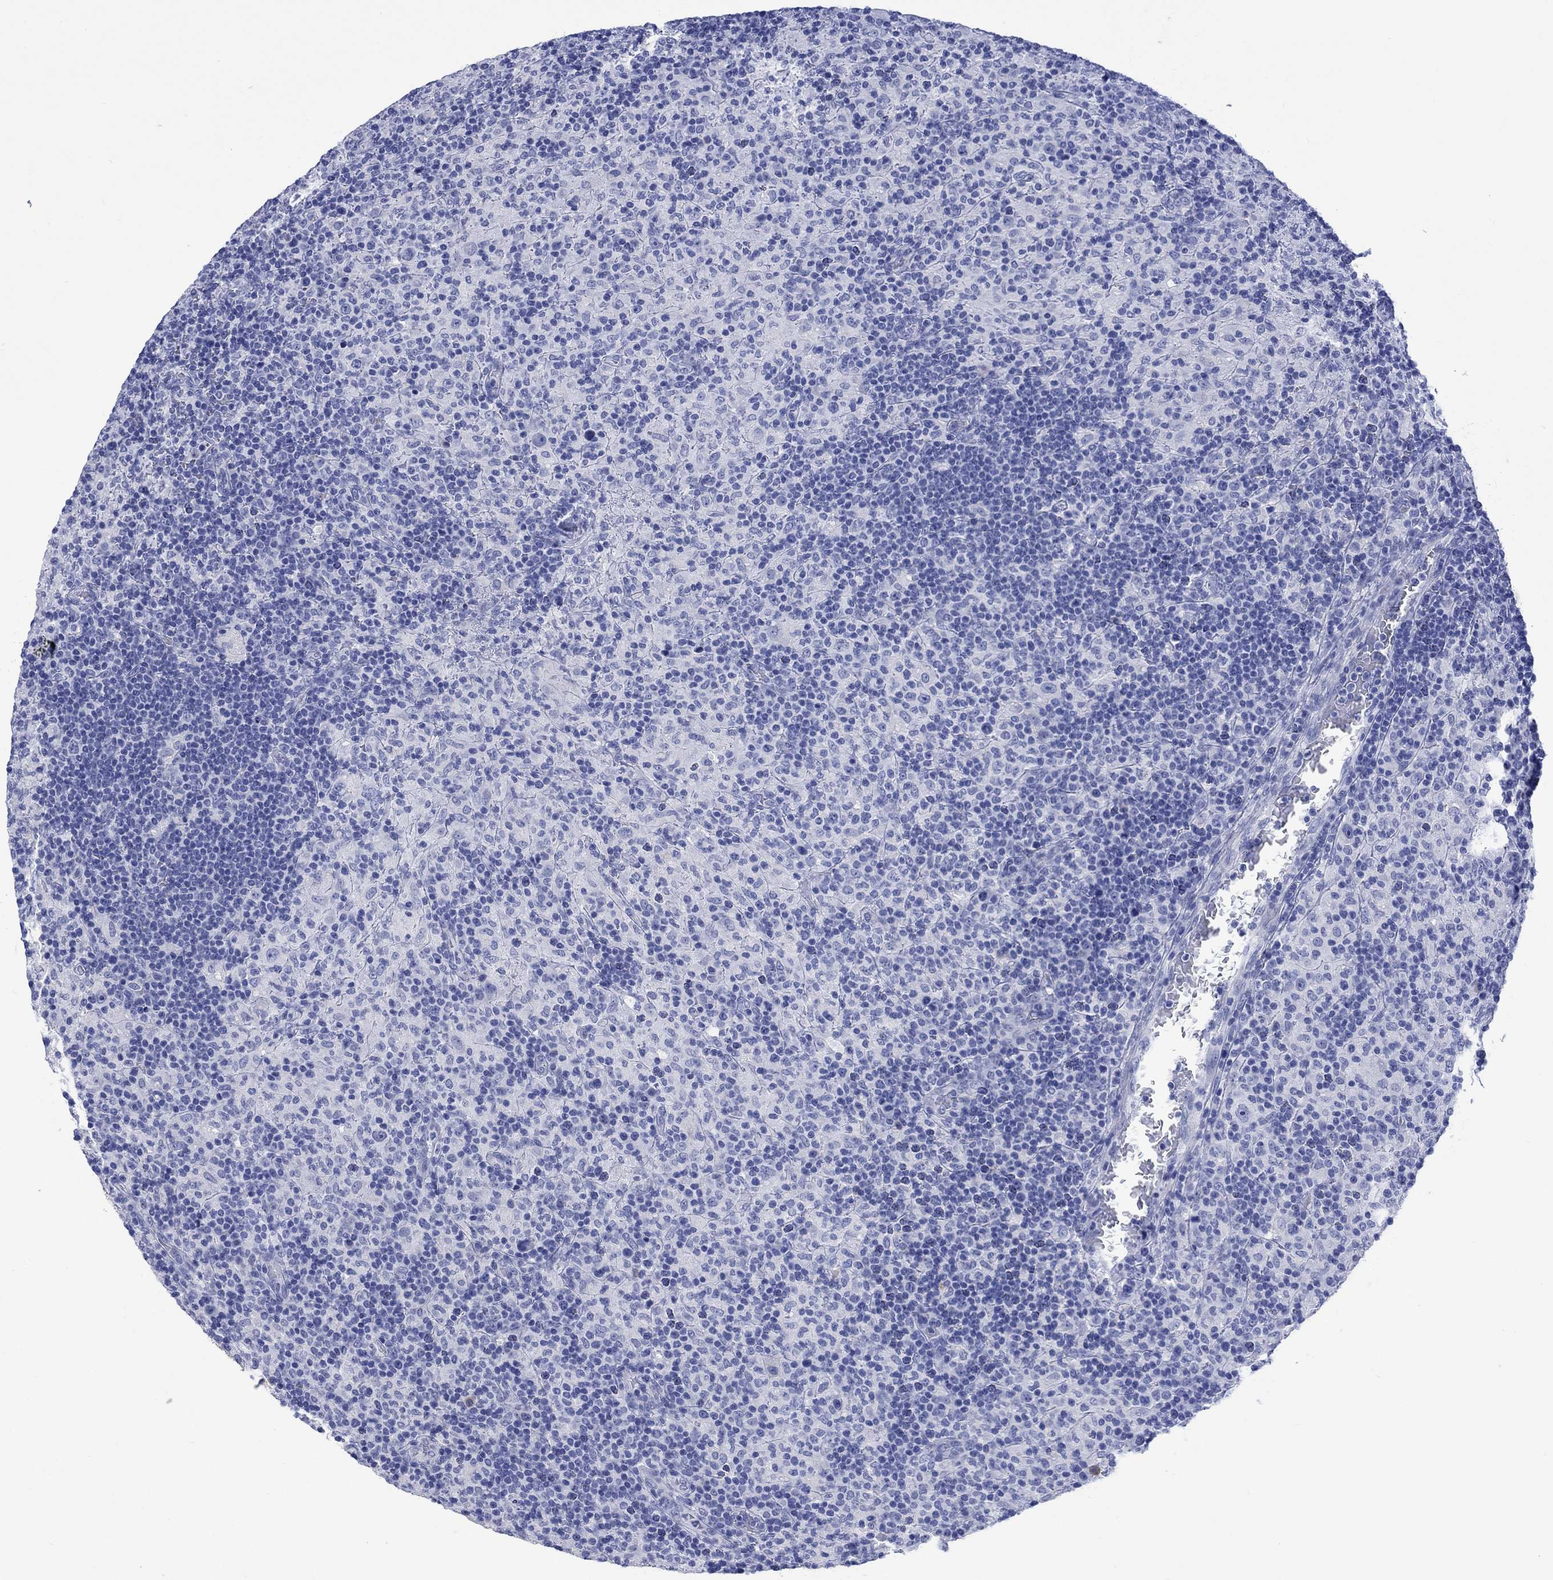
{"staining": {"intensity": "negative", "quantity": "none", "location": "none"}, "tissue": "lymphoma", "cell_type": "Tumor cells", "image_type": "cancer", "snomed": [{"axis": "morphology", "description": "Hodgkin's disease, NOS"}, {"axis": "topography", "description": "Lymph node"}], "caption": "Protein analysis of Hodgkin's disease reveals no significant staining in tumor cells.", "gene": "MSI1", "patient": {"sex": "male", "age": 70}}